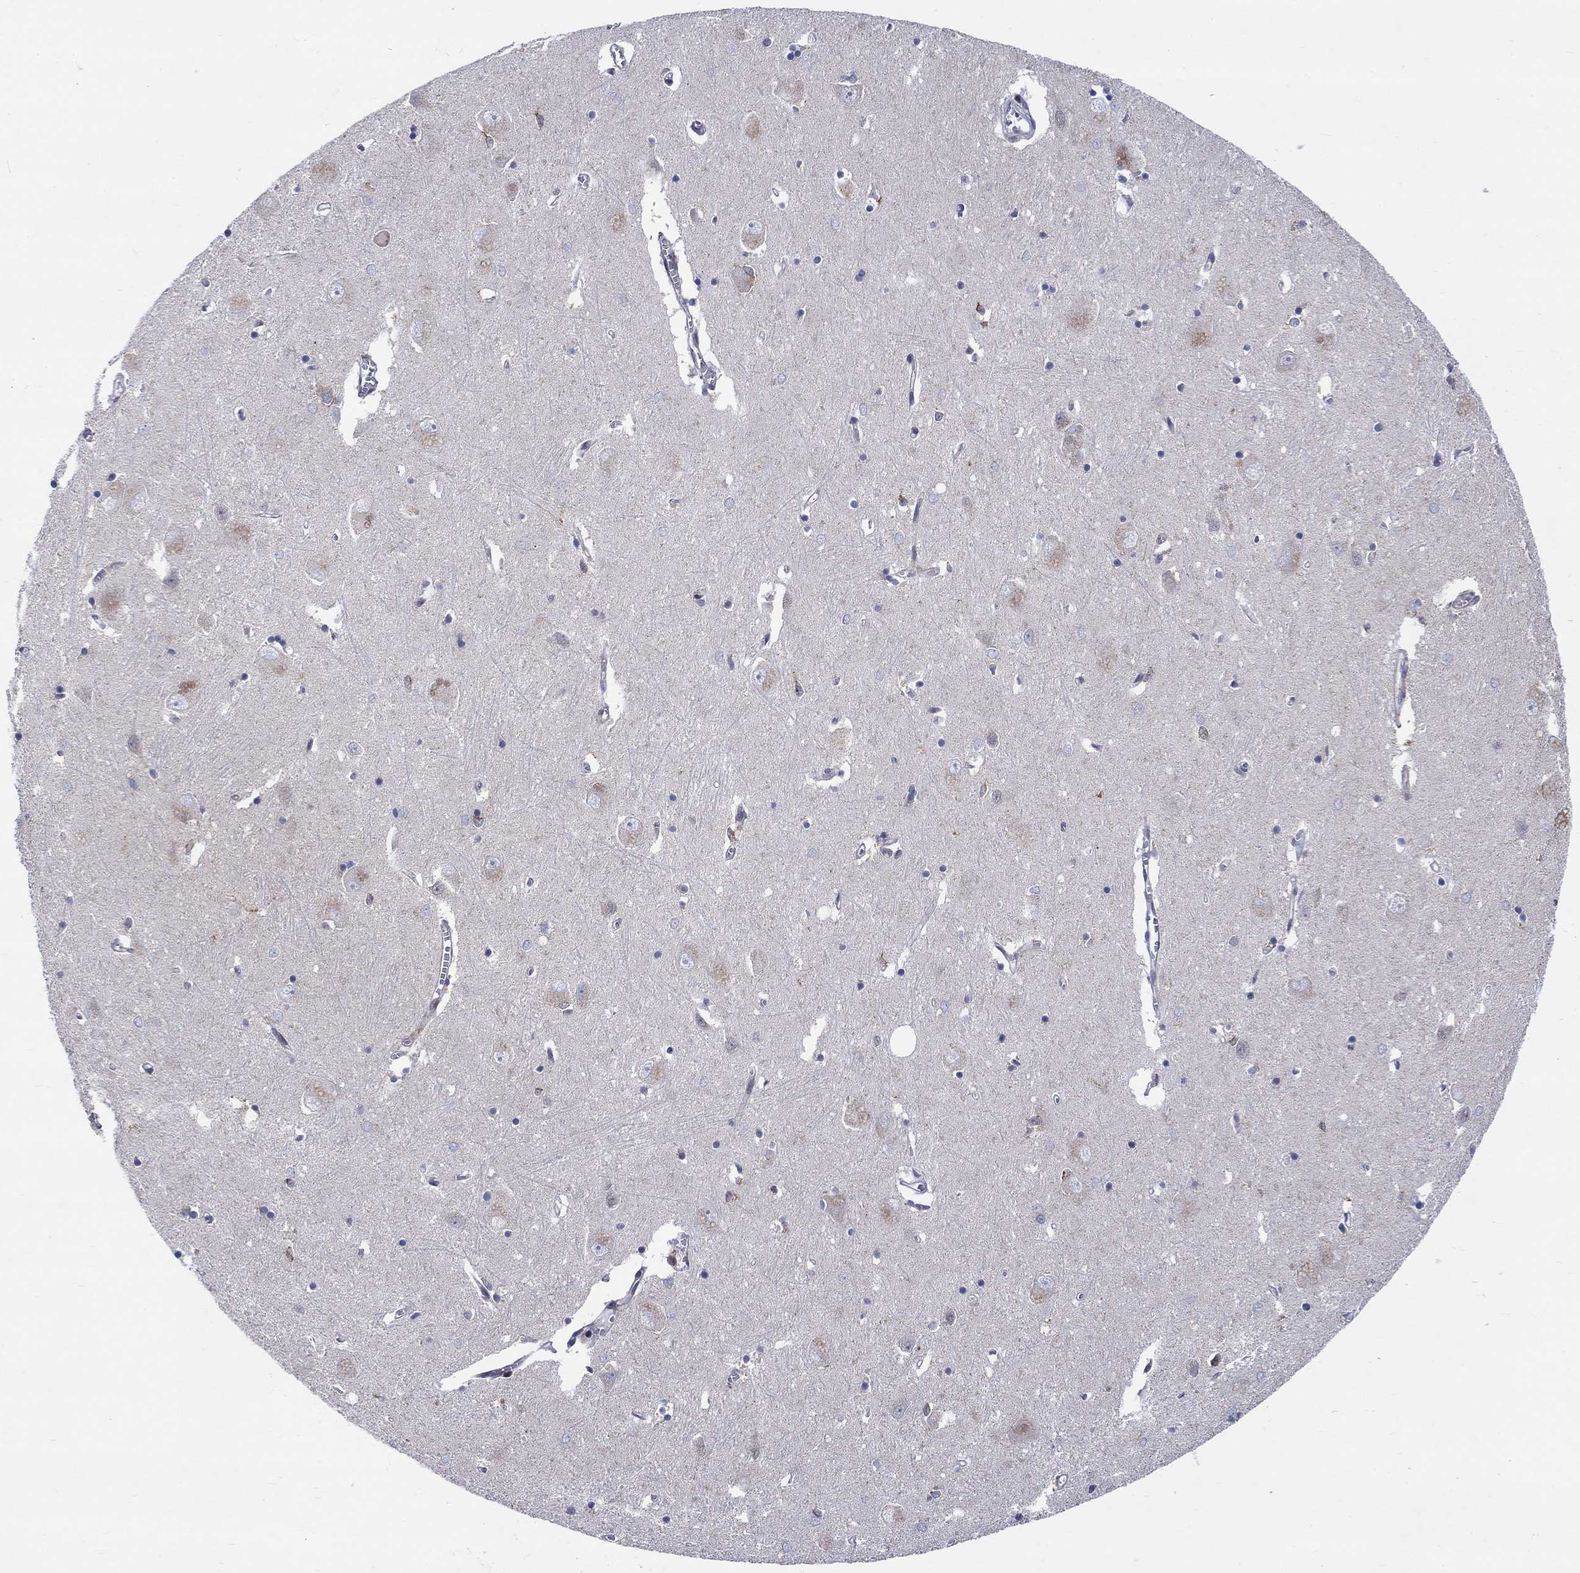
{"staining": {"intensity": "negative", "quantity": "none", "location": "none"}, "tissue": "caudate", "cell_type": "Glial cells", "image_type": "normal", "snomed": [{"axis": "morphology", "description": "Normal tissue, NOS"}, {"axis": "topography", "description": "Lateral ventricle wall"}], "caption": "This is an immunohistochemistry image of unremarkable caudate. There is no staining in glial cells.", "gene": "SLC35F2", "patient": {"sex": "male", "age": 54}}